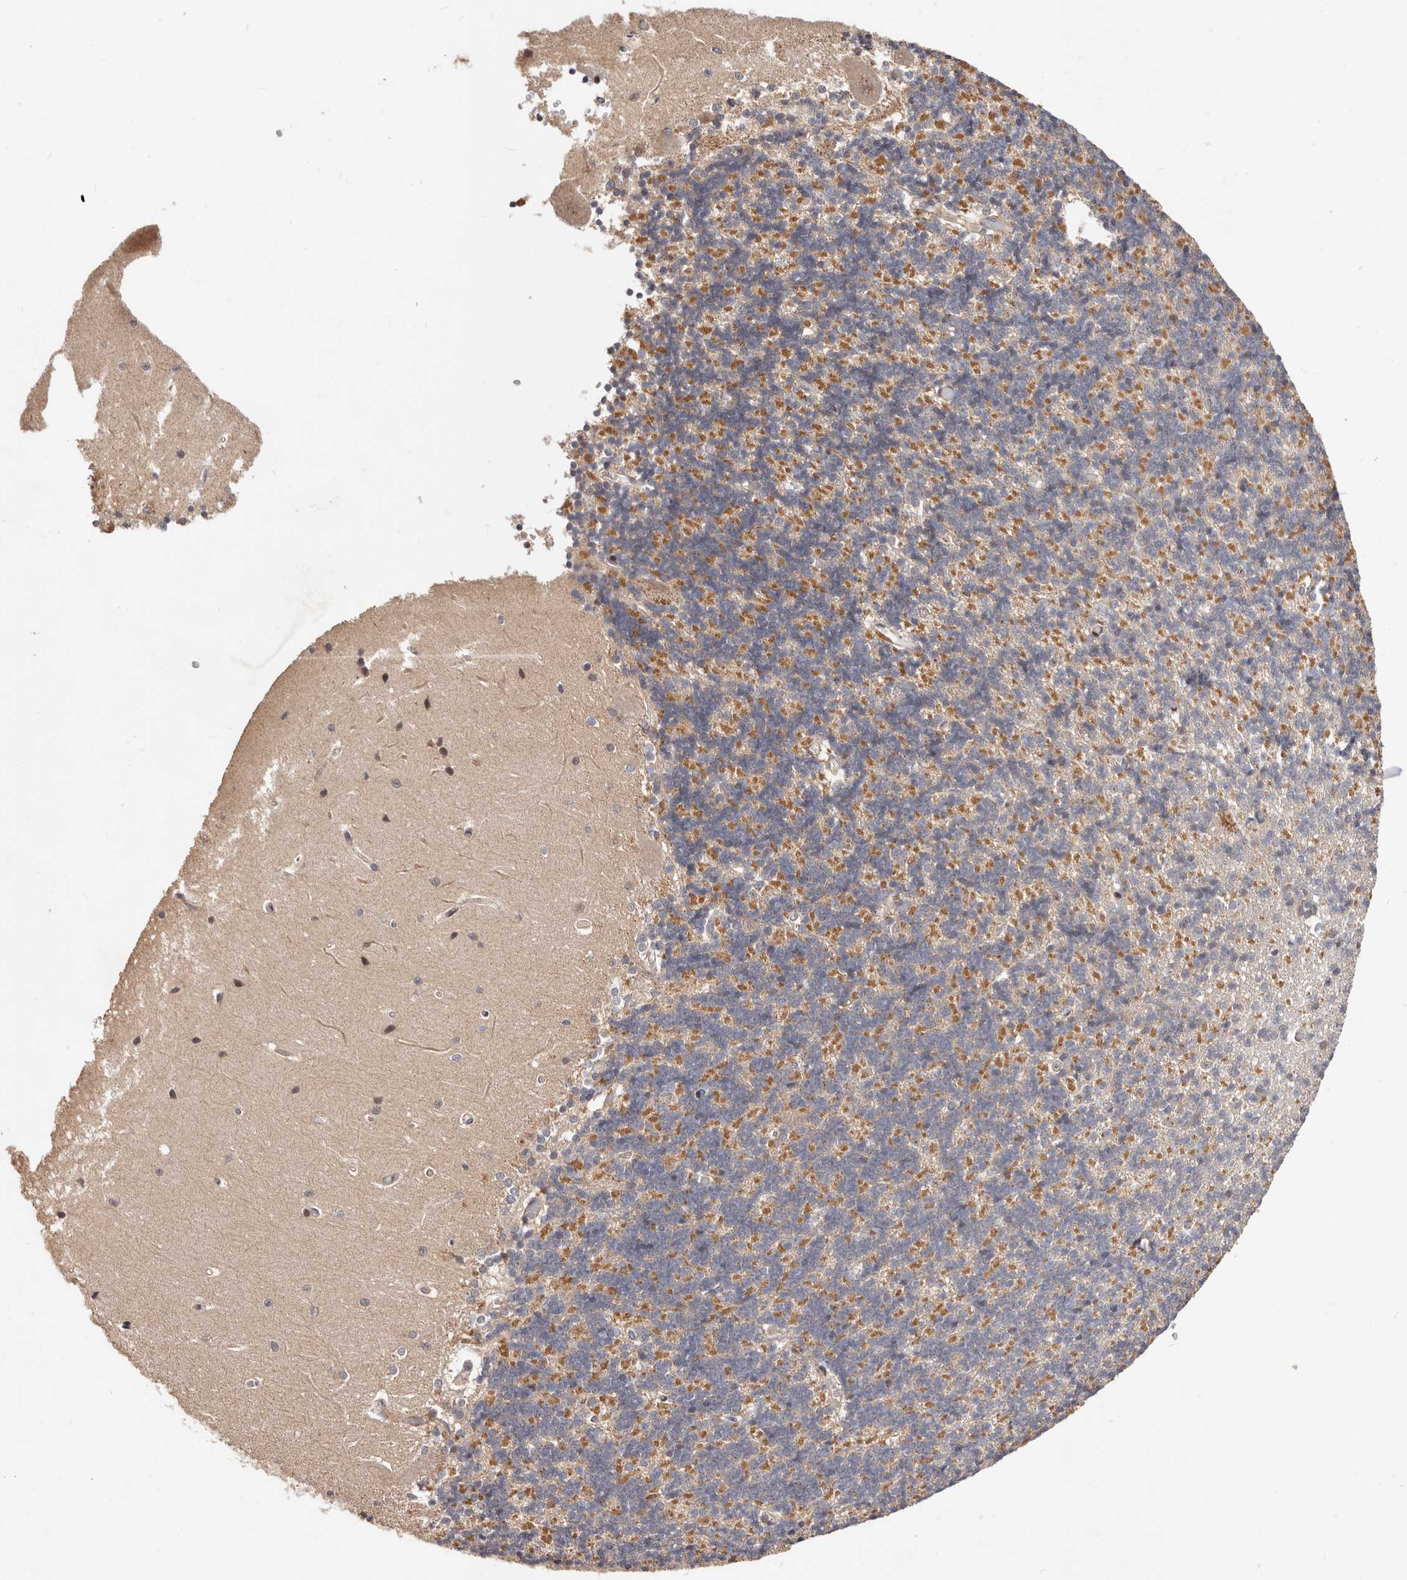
{"staining": {"intensity": "moderate", "quantity": "25%-75%", "location": "cytoplasmic/membranous"}, "tissue": "cerebellum", "cell_type": "Cells in granular layer", "image_type": "normal", "snomed": [{"axis": "morphology", "description": "Normal tissue, NOS"}, {"axis": "topography", "description": "Cerebellum"}], "caption": "The micrograph exhibits a brown stain indicating the presence of a protein in the cytoplasmic/membranous of cells in granular layer in cerebellum.", "gene": "USP33", "patient": {"sex": "male", "age": 37}}